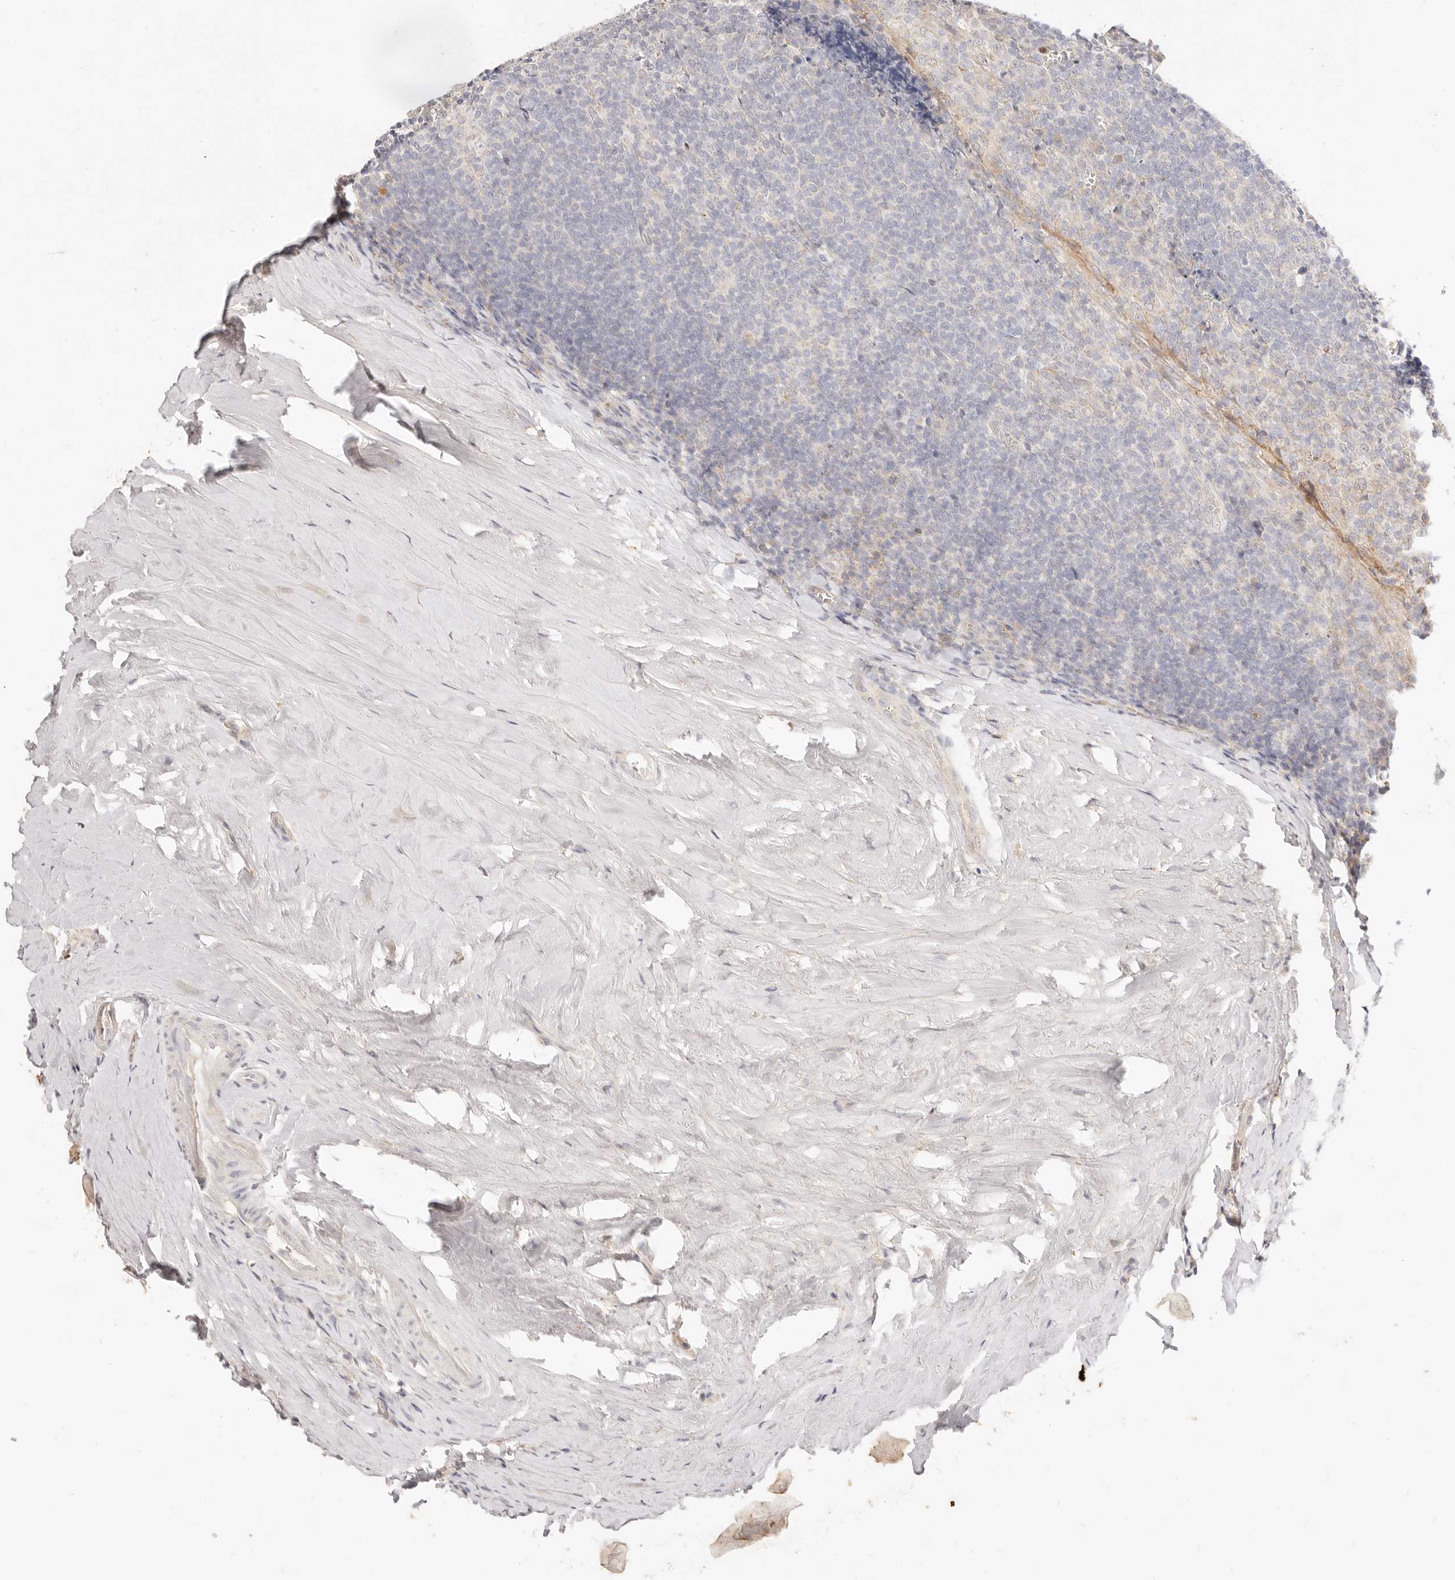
{"staining": {"intensity": "negative", "quantity": "none", "location": "none"}, "tissue": "tonsil", "cell_type": "Germinal center cells", "image_type": "normal", "snomed": [{"axis": "morphology", "description": "Normal tissue, NOS"}, {"axis": "topography", "description": "Tonsil"}], "caption": "The immunohistochemistry (IHC) photomicrograph has no significant expression in germinal center cells of tonsil.", "gene": "ACOX1", "patient": {"sex": "male", "age": 37}}